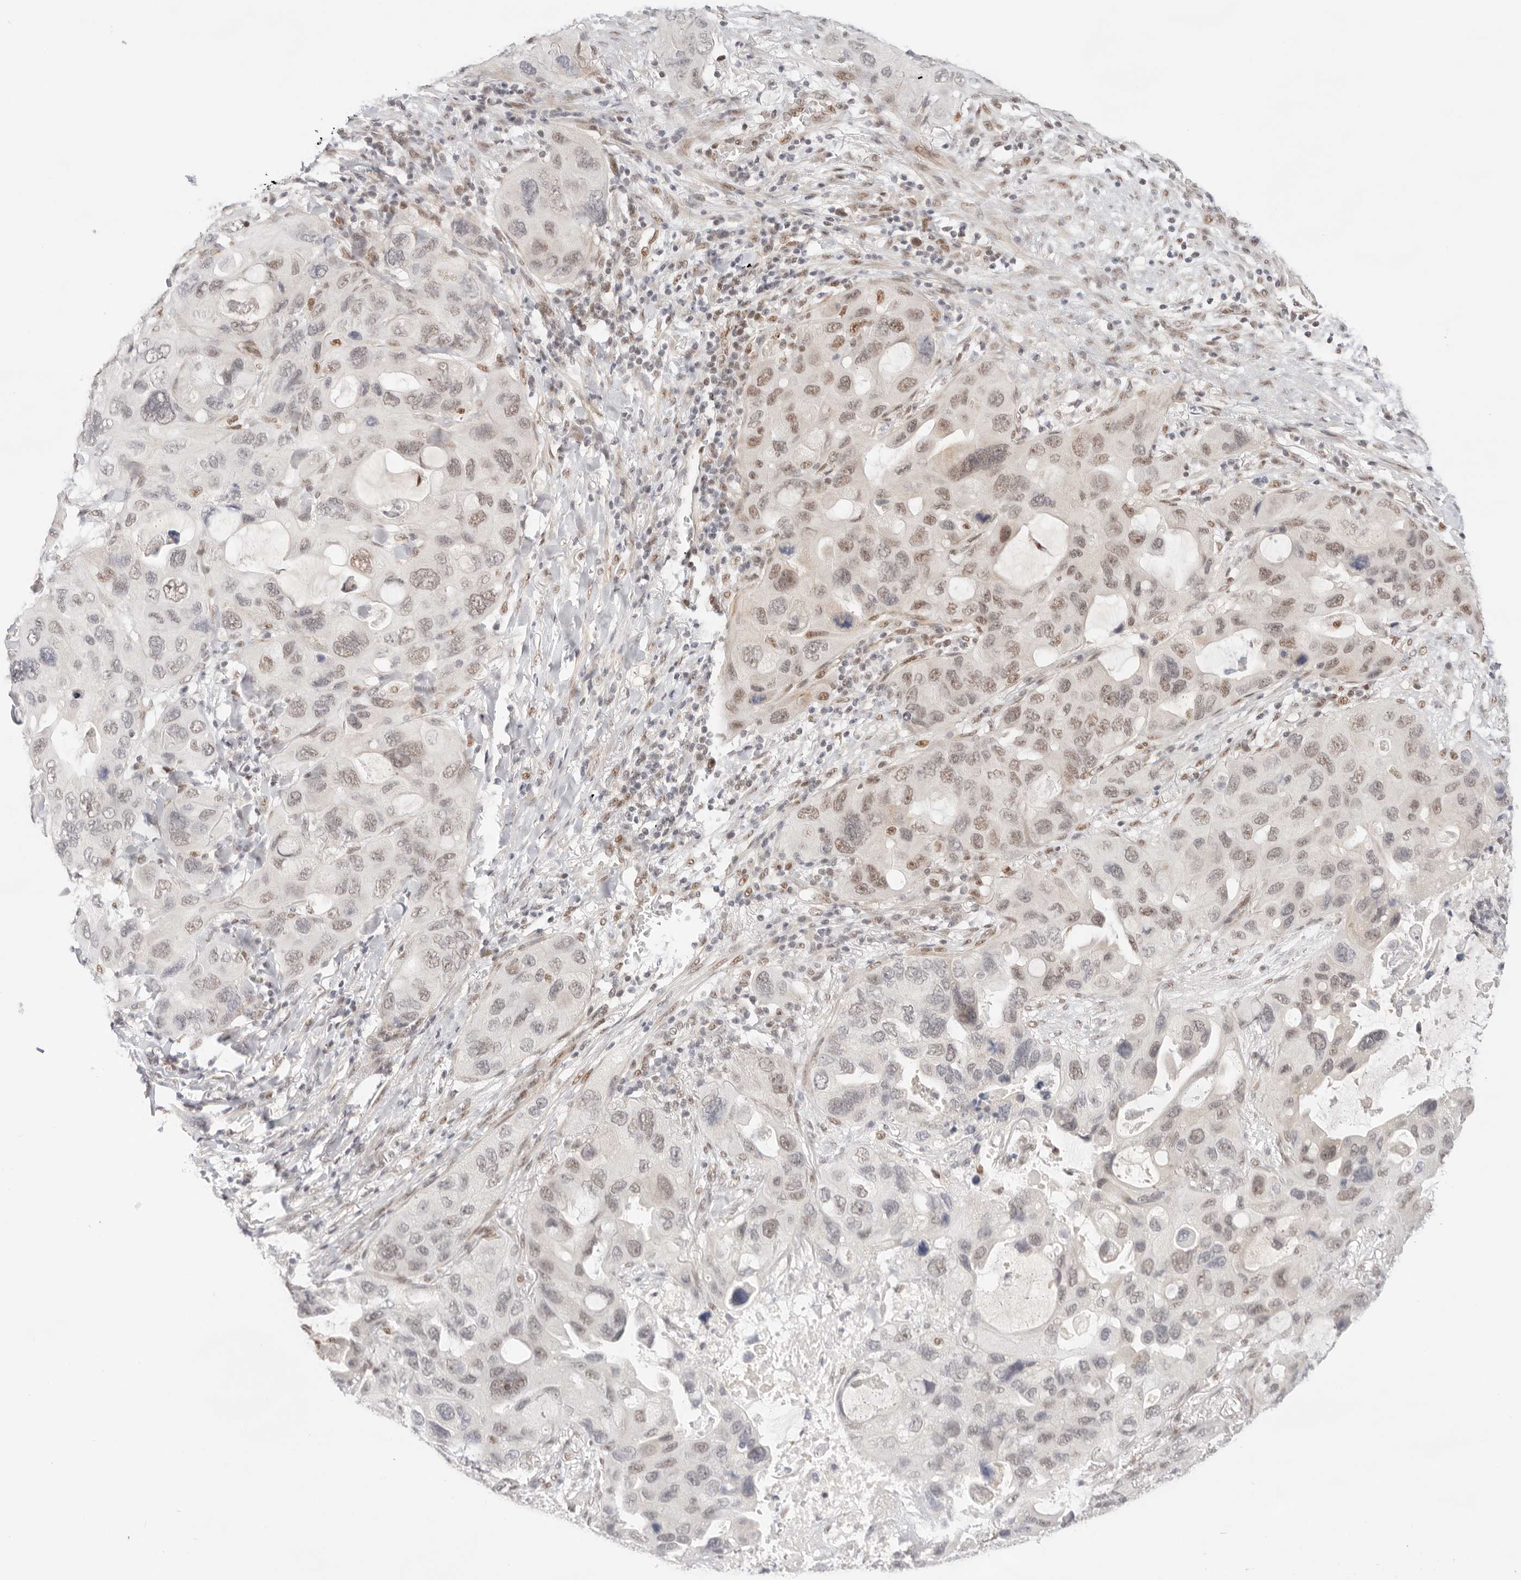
{"staining": {"intensity": "moderate", "quantity": "25%-75%", "location": "nuclear"}, "tissue": "lung cancer", "cell_type": "Tumor cells", "image_type": "cancer", "snomed": [{"axis": "morphology", "description": "Squamous cell carcinoma, NOS"}, {"axis": "topography", "description": "Lung"}], "caption": "Tumor cells show medium levels of moderate nuclear positivity in about 25%-75% of cells in lung cancer (squamous cell carcinoma).", "gene": "GTF2E2", "patient": {"sex": "female", "age": 73}}